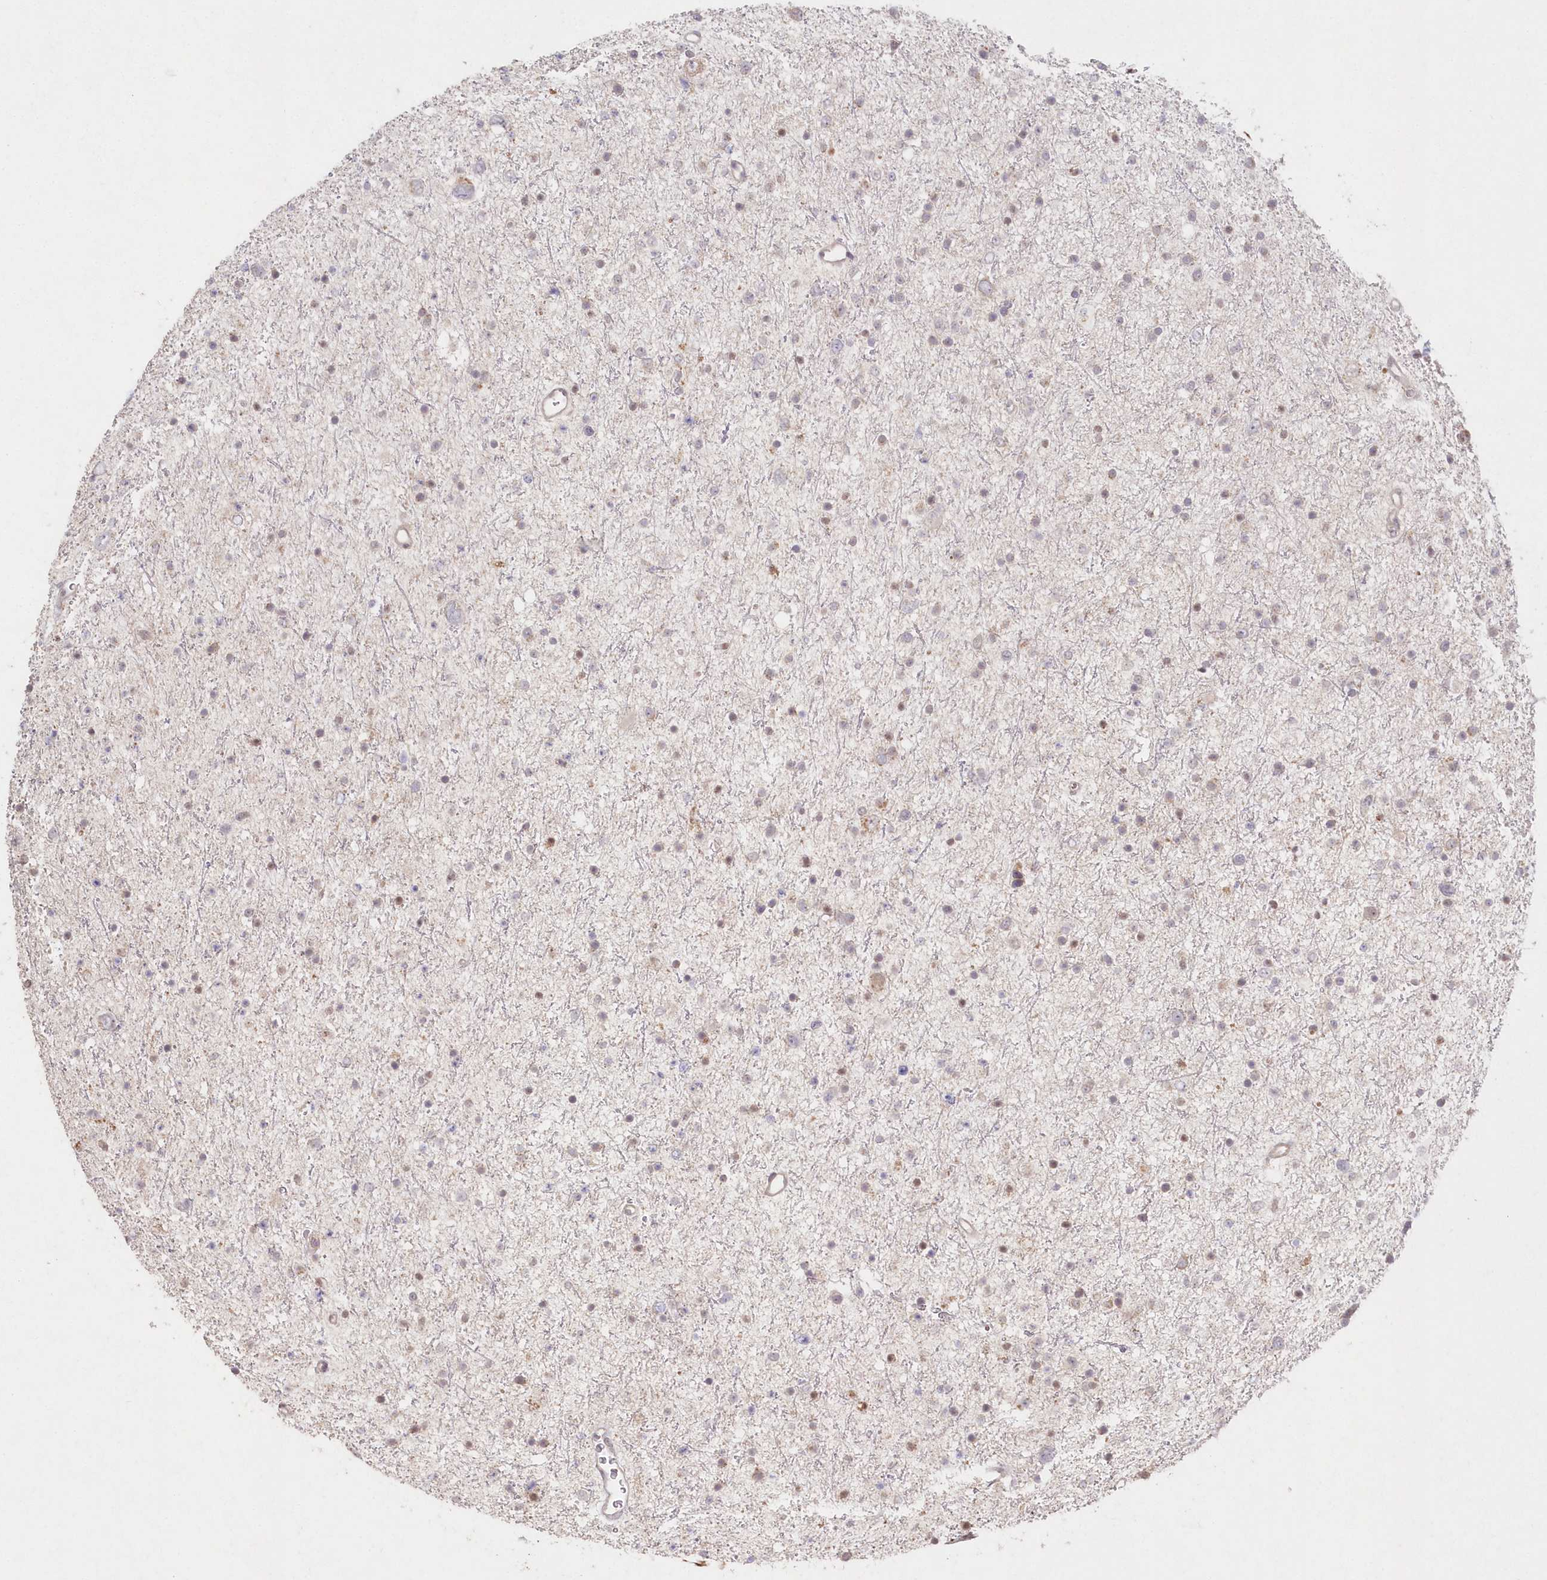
{"staining": {"intensity": "negative", "quantity": "none", "location": "none"}, "tissue": "glioma", "cell_type": "Tumor cells", "image_type": "cancer", "snomed": [{"axis": "morphology", "description": "Glioma, malignant, Low grade"}, {"axis": "topography", "description": "Brain"}], "caption": "This is a histopathology image of IHC staining of glioma, which shows no staining in tumor cells.", "gene": "ASCC1", "patient": {"sex": "female", "age": 37}}